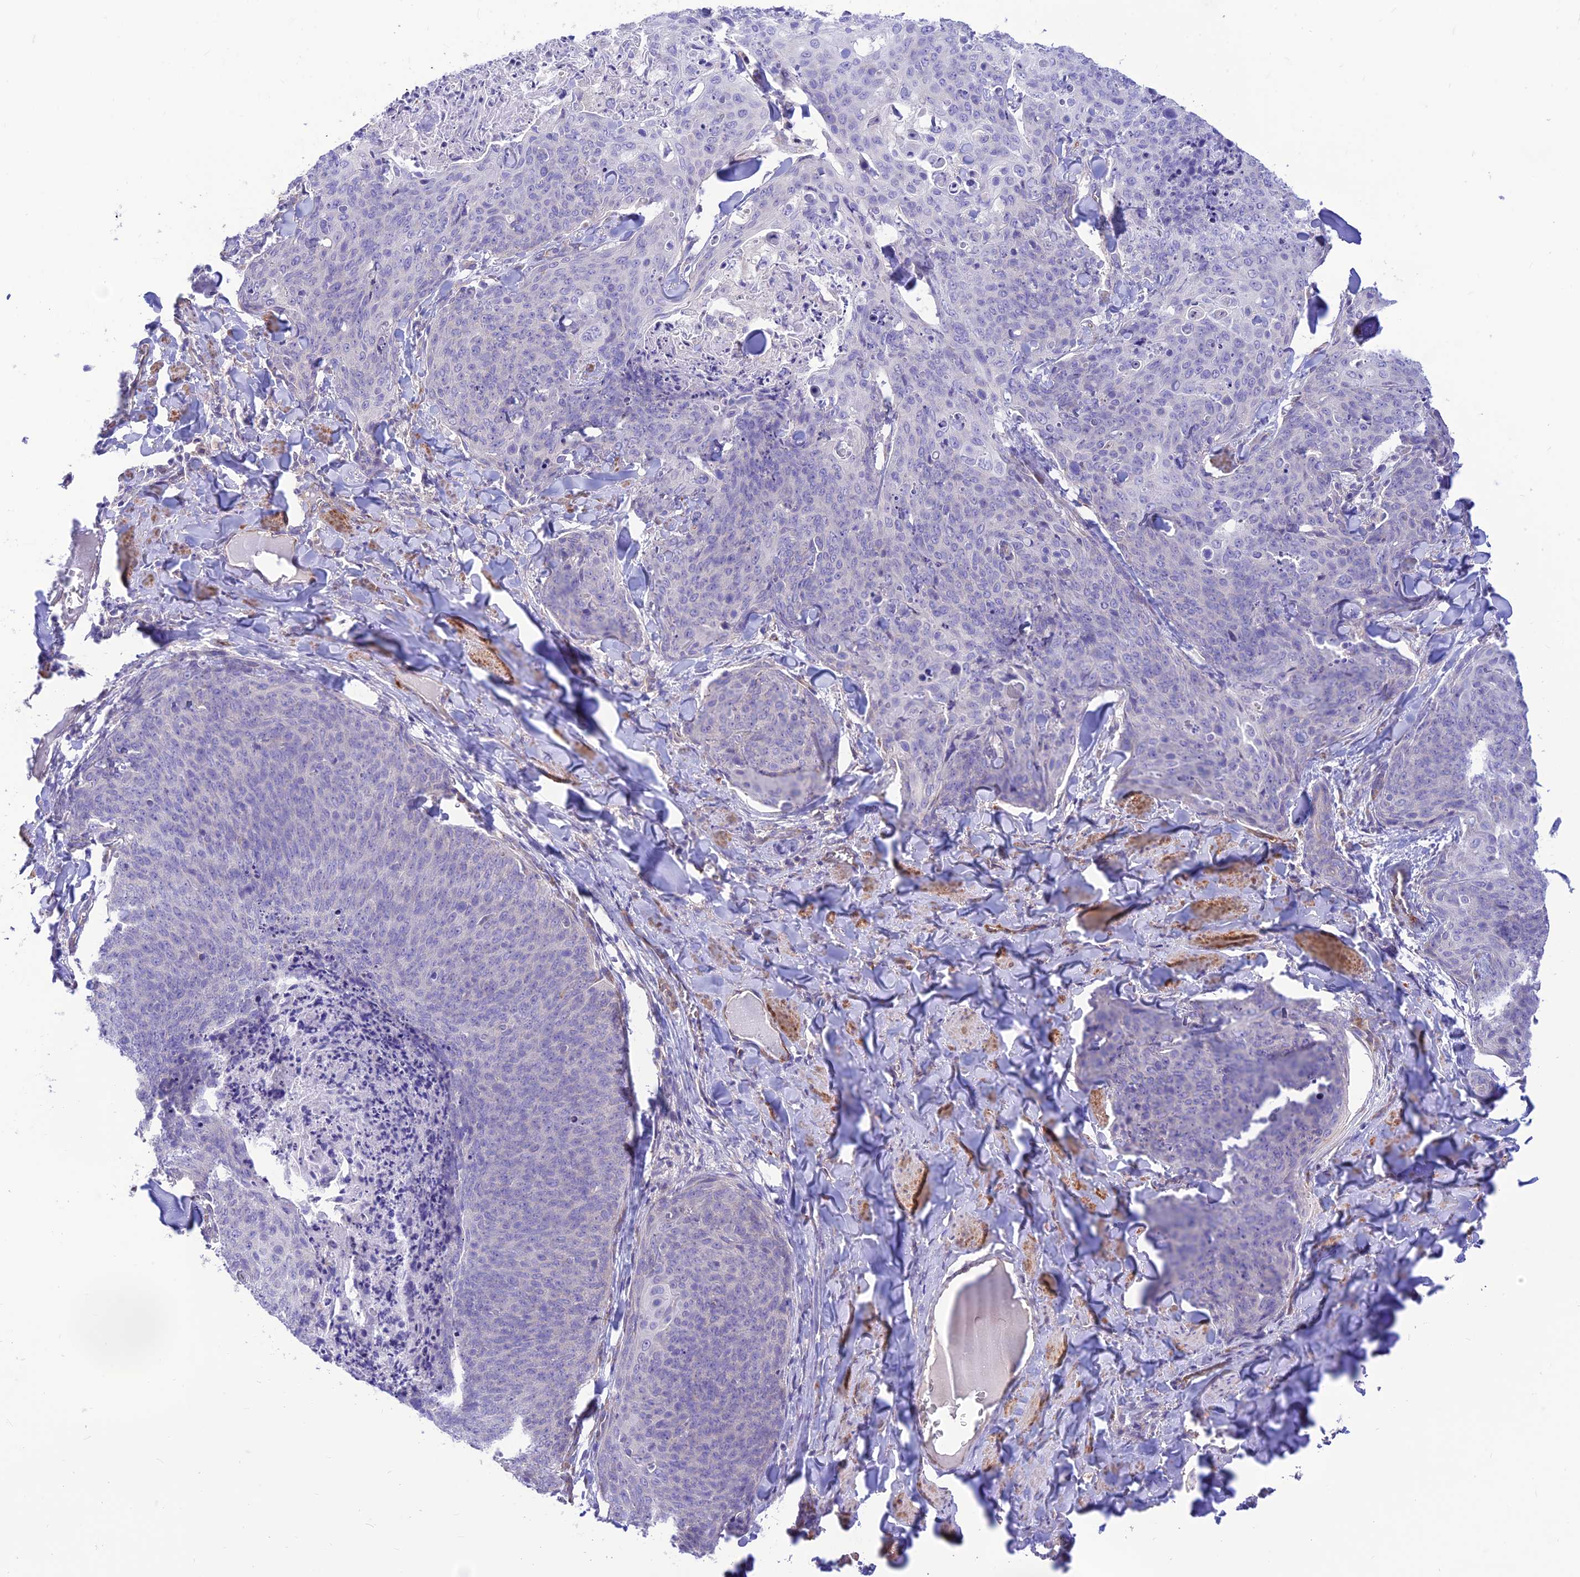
{"staining": {"intensity": "negative", "quantity": "none", "location": "none"}, "tissue": "skin cancer", "cell_type": "Tumor cells", "image_type": "cancer", "snomed": [{"axis": "morphology", "description": "Squamous cell carcinoma, NOS"}, {"axis": "topography", "description": "Skin"}, {"axis": "topography", "description": "Vulva"}], "caption": "Tumor cells show no significant protein expression in squamous cell carcinoma (skin). The staining was performed using DAB (3,3'-diaminobenzidine) to visualize the protein expression in brown, while the nuclei were stained in blue with hematoxylin (Magnification: 20x).", "gene": "FAM186B", "patient": {"sex": "female", "age": 85}}